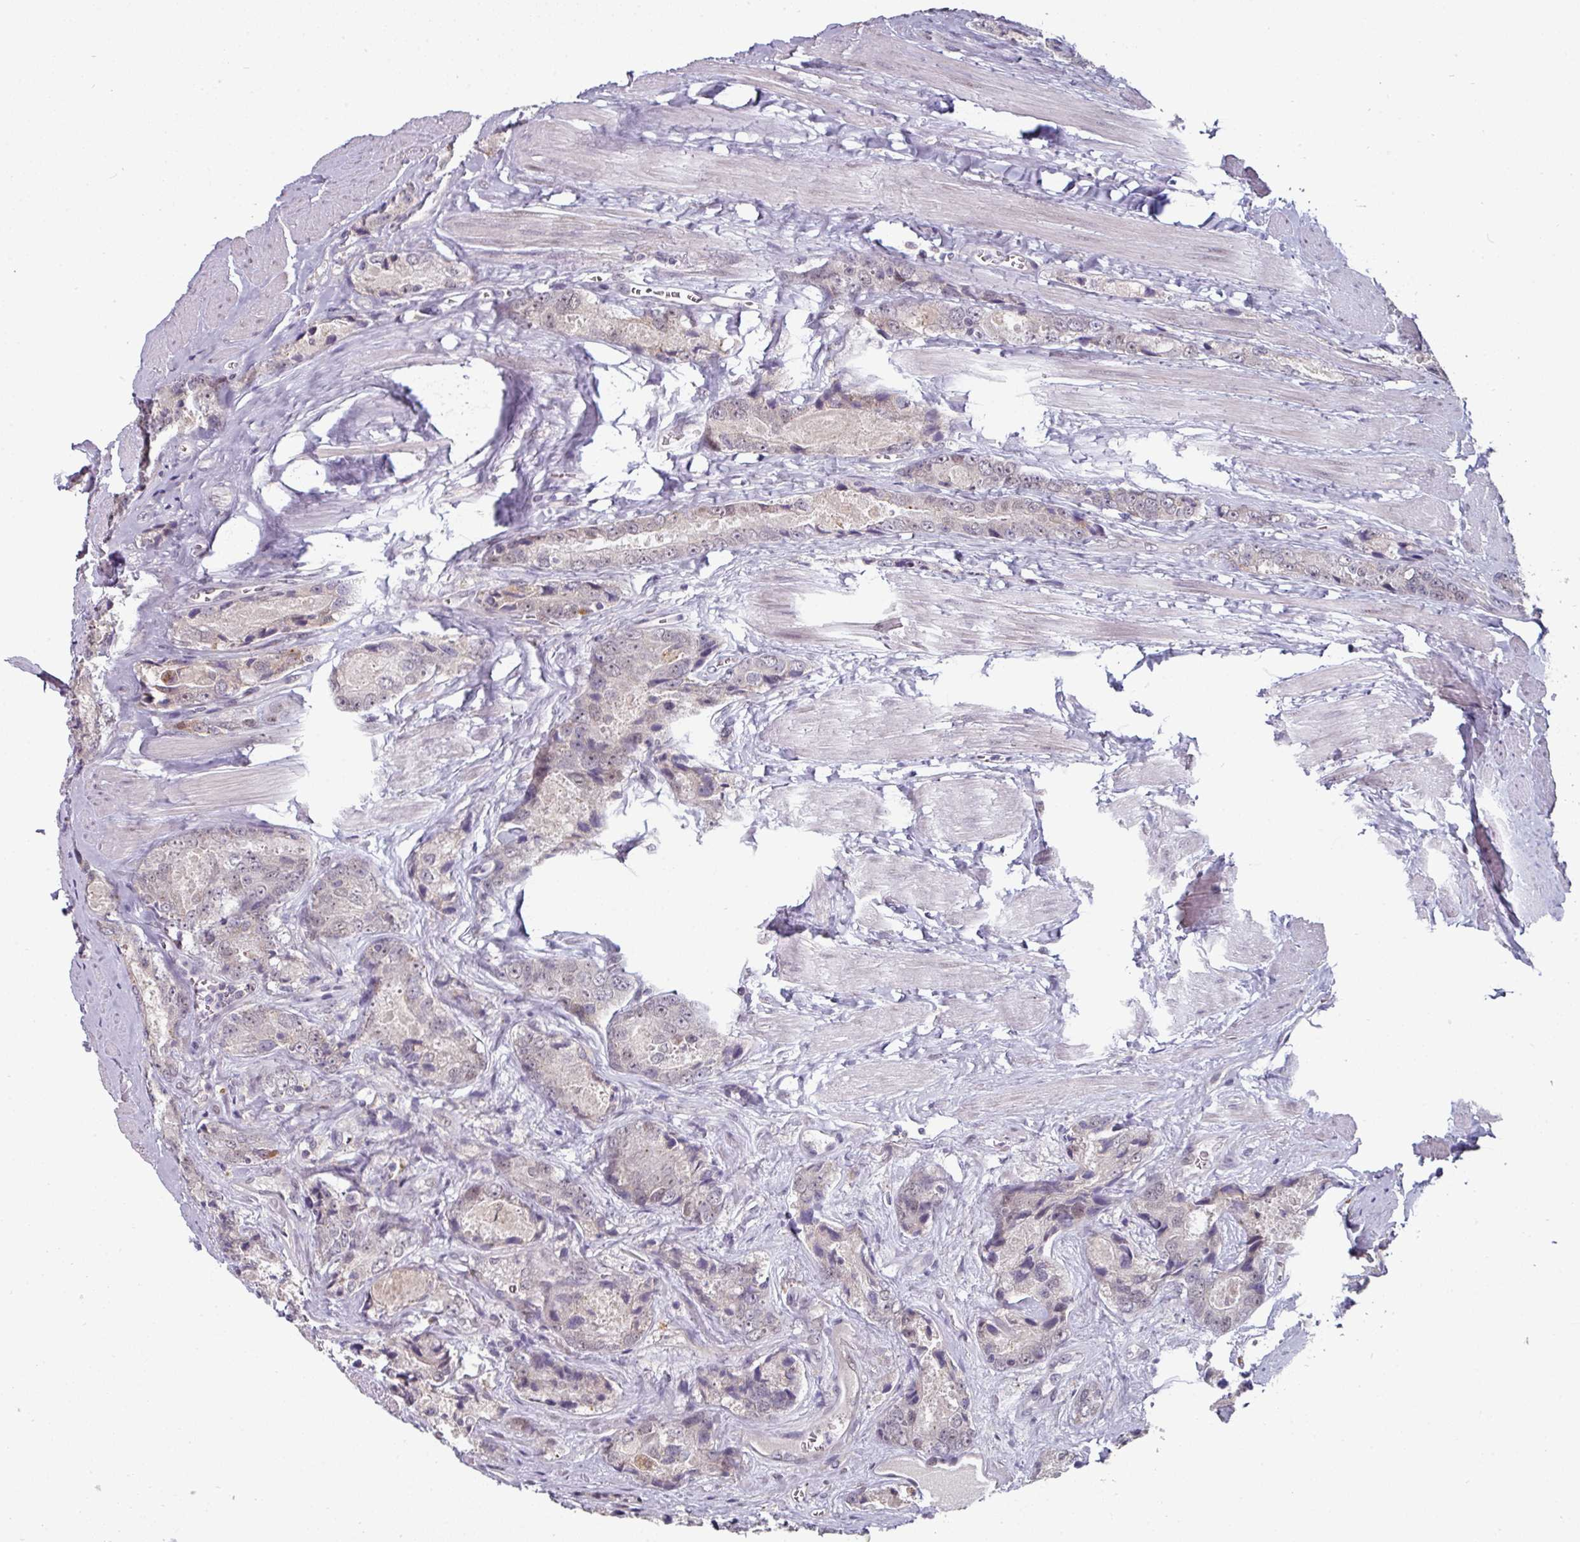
{"staining": {"intensity": "weak", "quantity": "<25%", "location": "cytoplasmic/membranous,nuclear"}, "tissue": "prostate cancer", "cell_type": "Tumor cells", "image_type": "cancer", "snomed": [{"axis": "morphology", "description": "Adenocarcinoma, Low grade"}, {"axis": "topography", "description": "Prostate"}], "caption": "Prostate adenocarcinoma (low-grade) was stained to show a protein in brown. There is no significant expression in tumor cells.", "gene": "SWSAP1", "patient": {"sex": "male", "age": 68}}